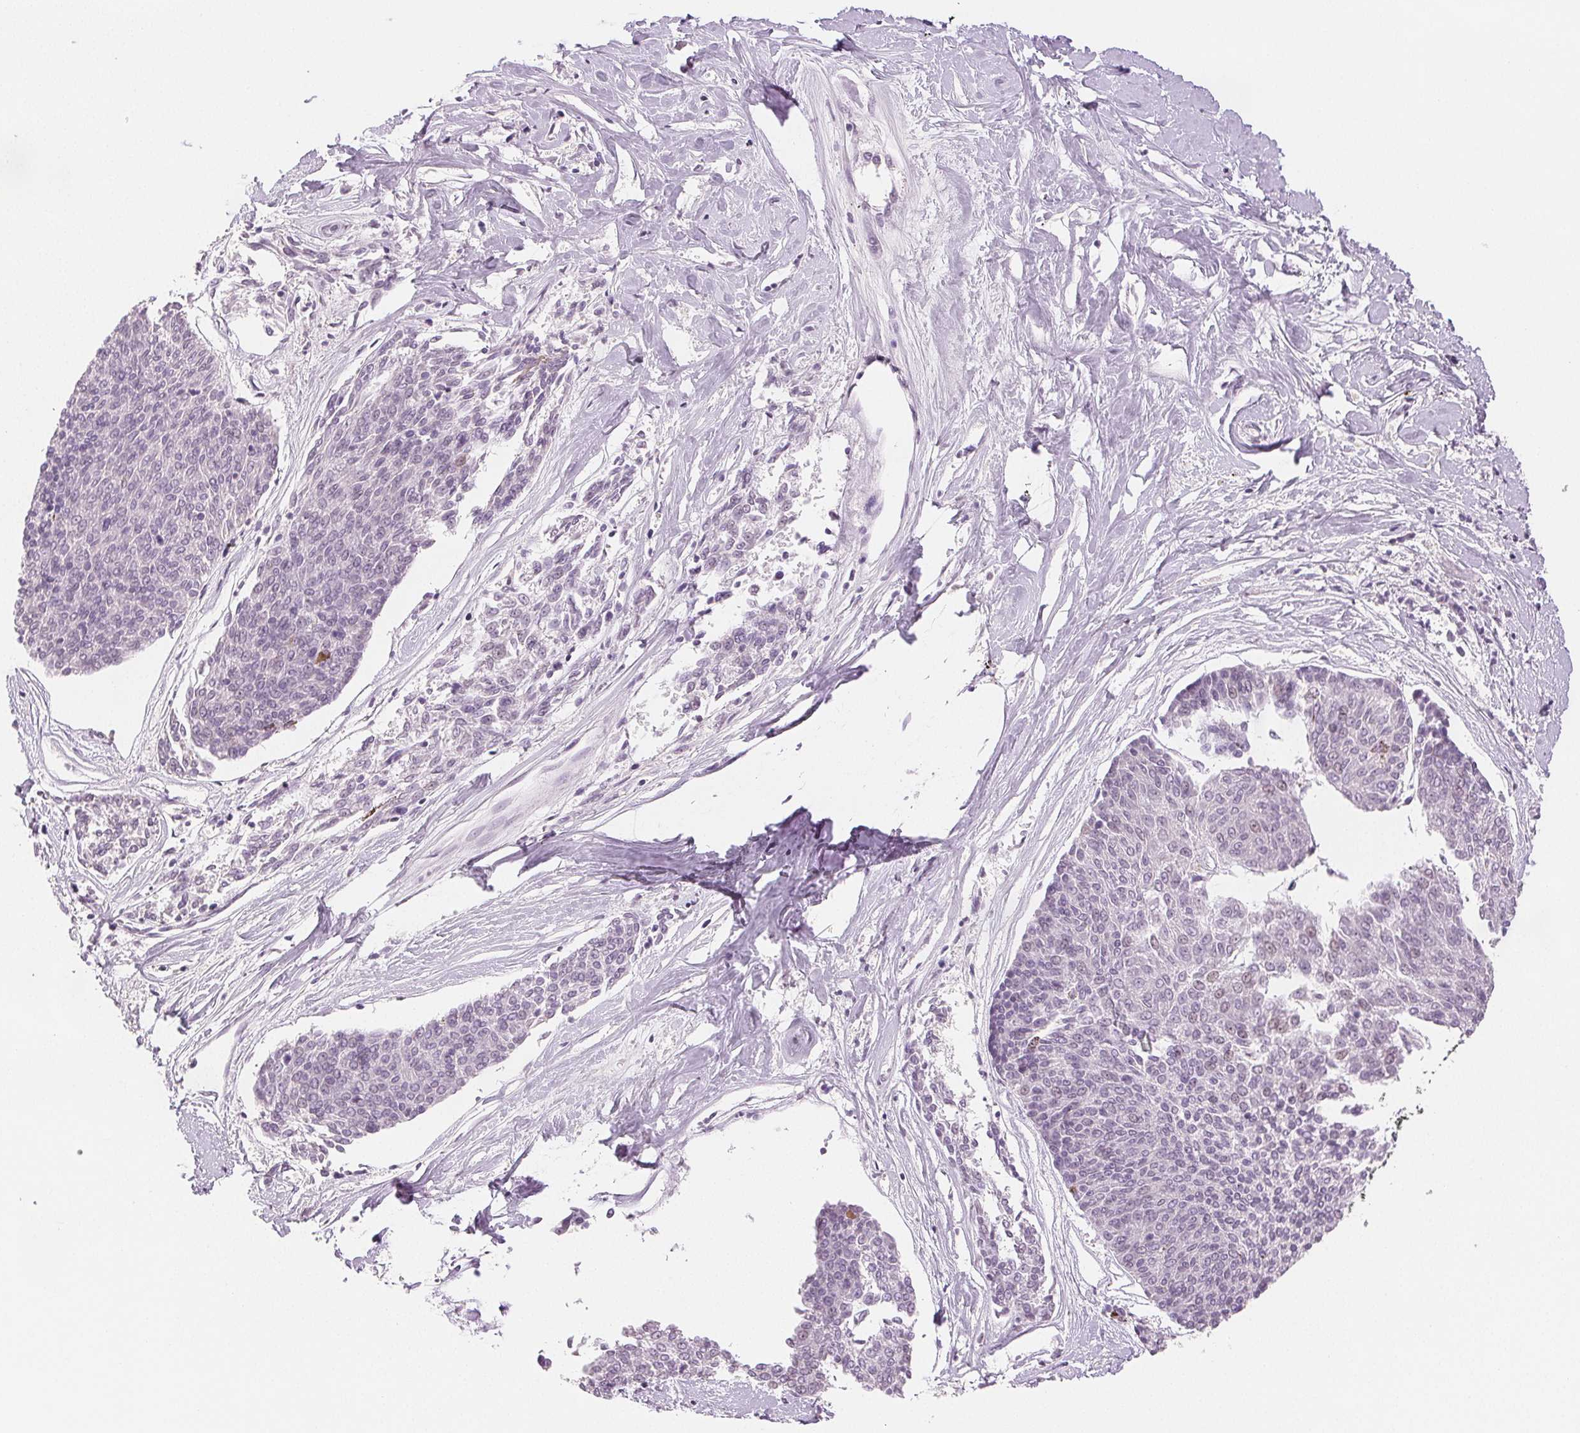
{"staining": {"intensity": "negative", "quantity": "none", "location": "none"}, "tissue": "melanoma", "cell_type": "Tumor cells", "image_type": "cancer", "snomed": [{"axis": "morphology", "description": "Malignant melanoma, NOS"}, {"axis": "topography", "description": "Skin"}], "caption": "DAB immunohistochemical staining of melanoma demonstrates no significant expression in tumor cells.", "gene": "SCGN", "patient": {"sex": "female", "age": 72}}